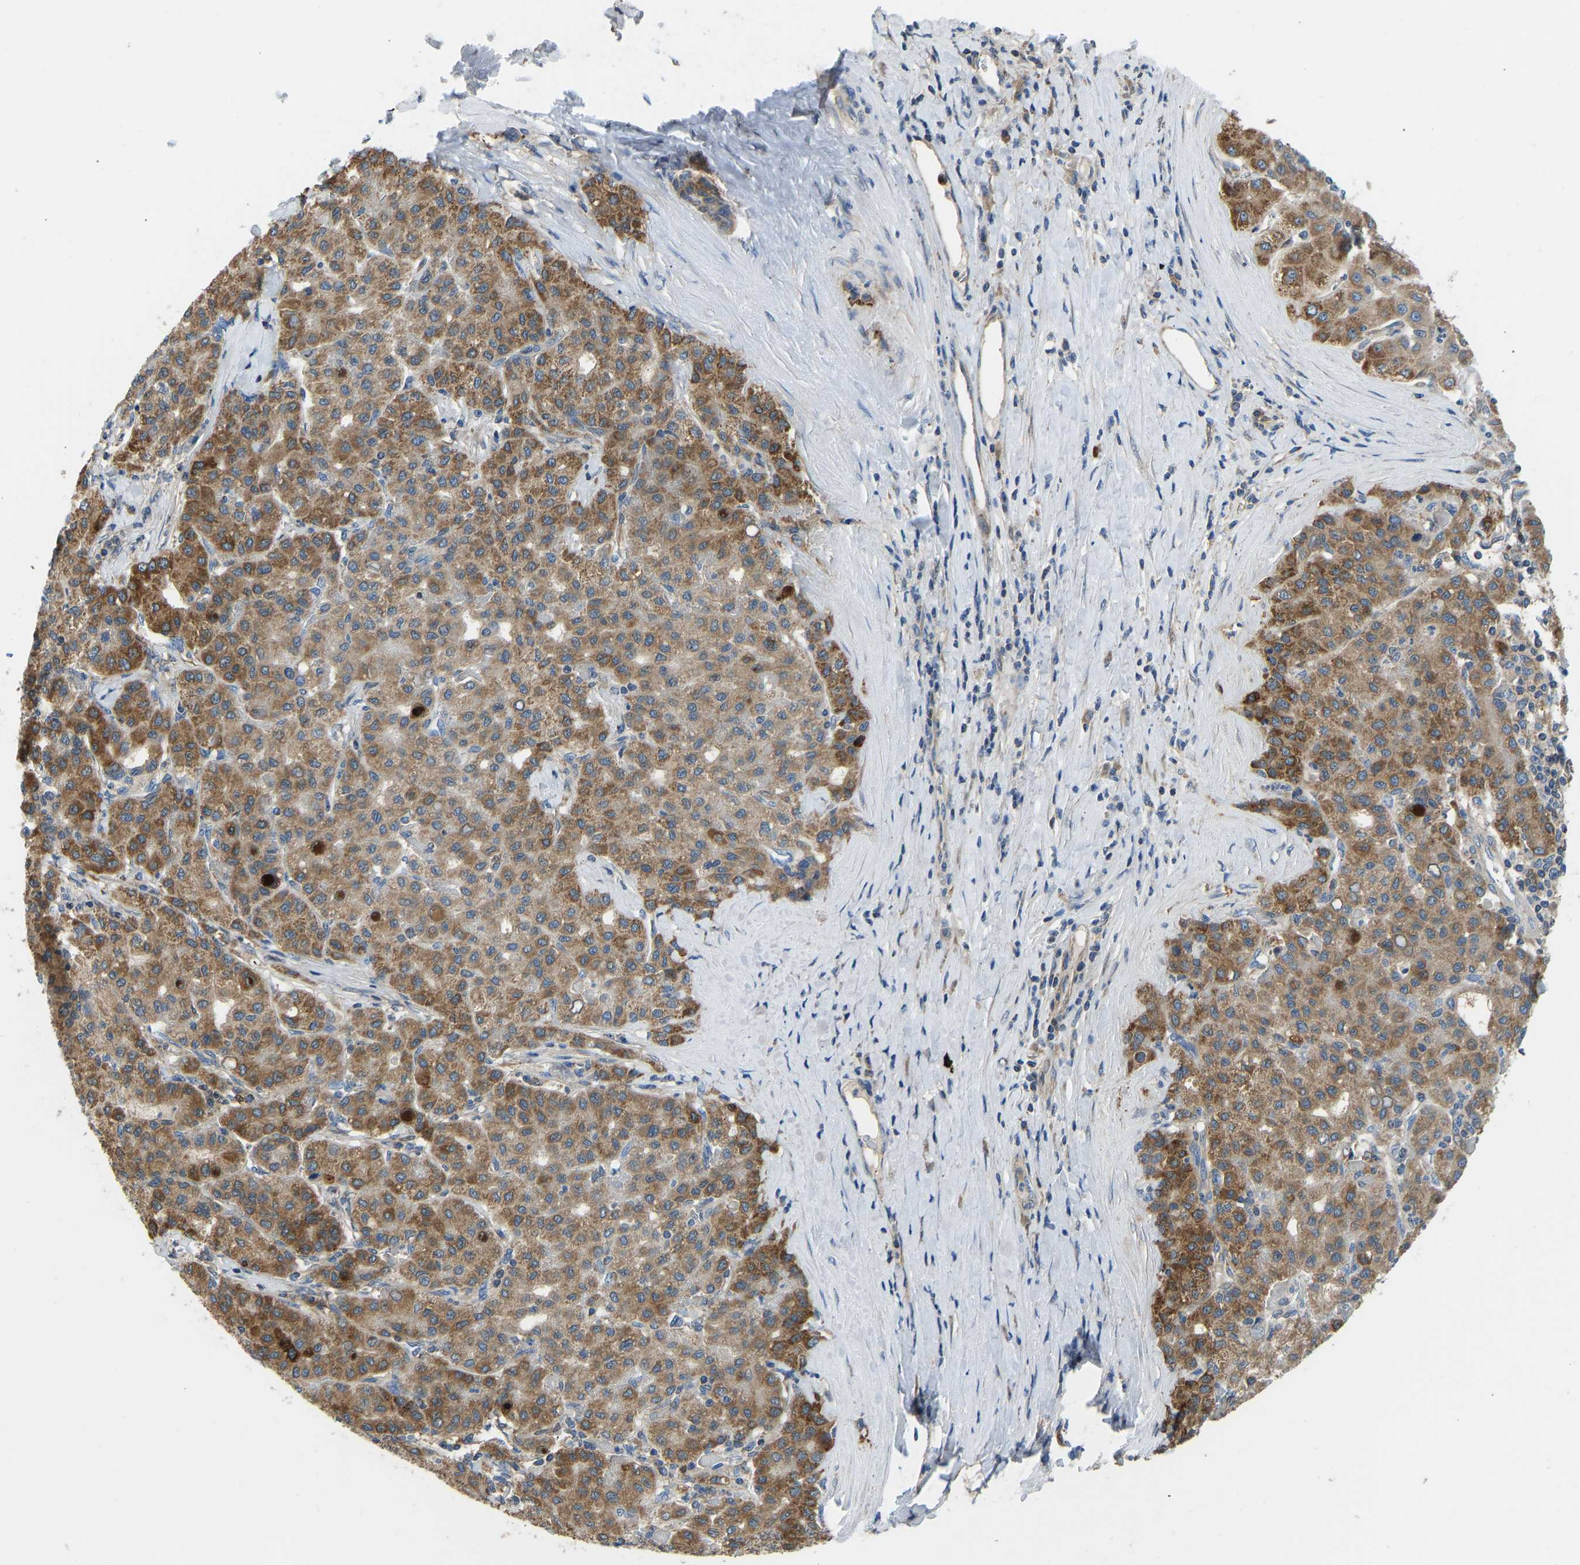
{"staining": {"intensity": "moderate", "quantity": ">75%", "location": "cytoplasmic/membranous"}, "tissue": "liver cancer", "cell_type": "Tumor cells", "image_type": "cancer", "snomed": [{"axis": "morphology", "description": "Carcinoma, Hepatocellular, NOS"}, {"axis": "topography", "description": "Liver"}], "caption": "DAB immunohistochemical staining of human liver cancer exhibits moderate cytoplasmic/membranous protein positivity in about >75% of tumor cells.", "gene": "RBP1", "patient": {"sex": "male", "age": 65}}